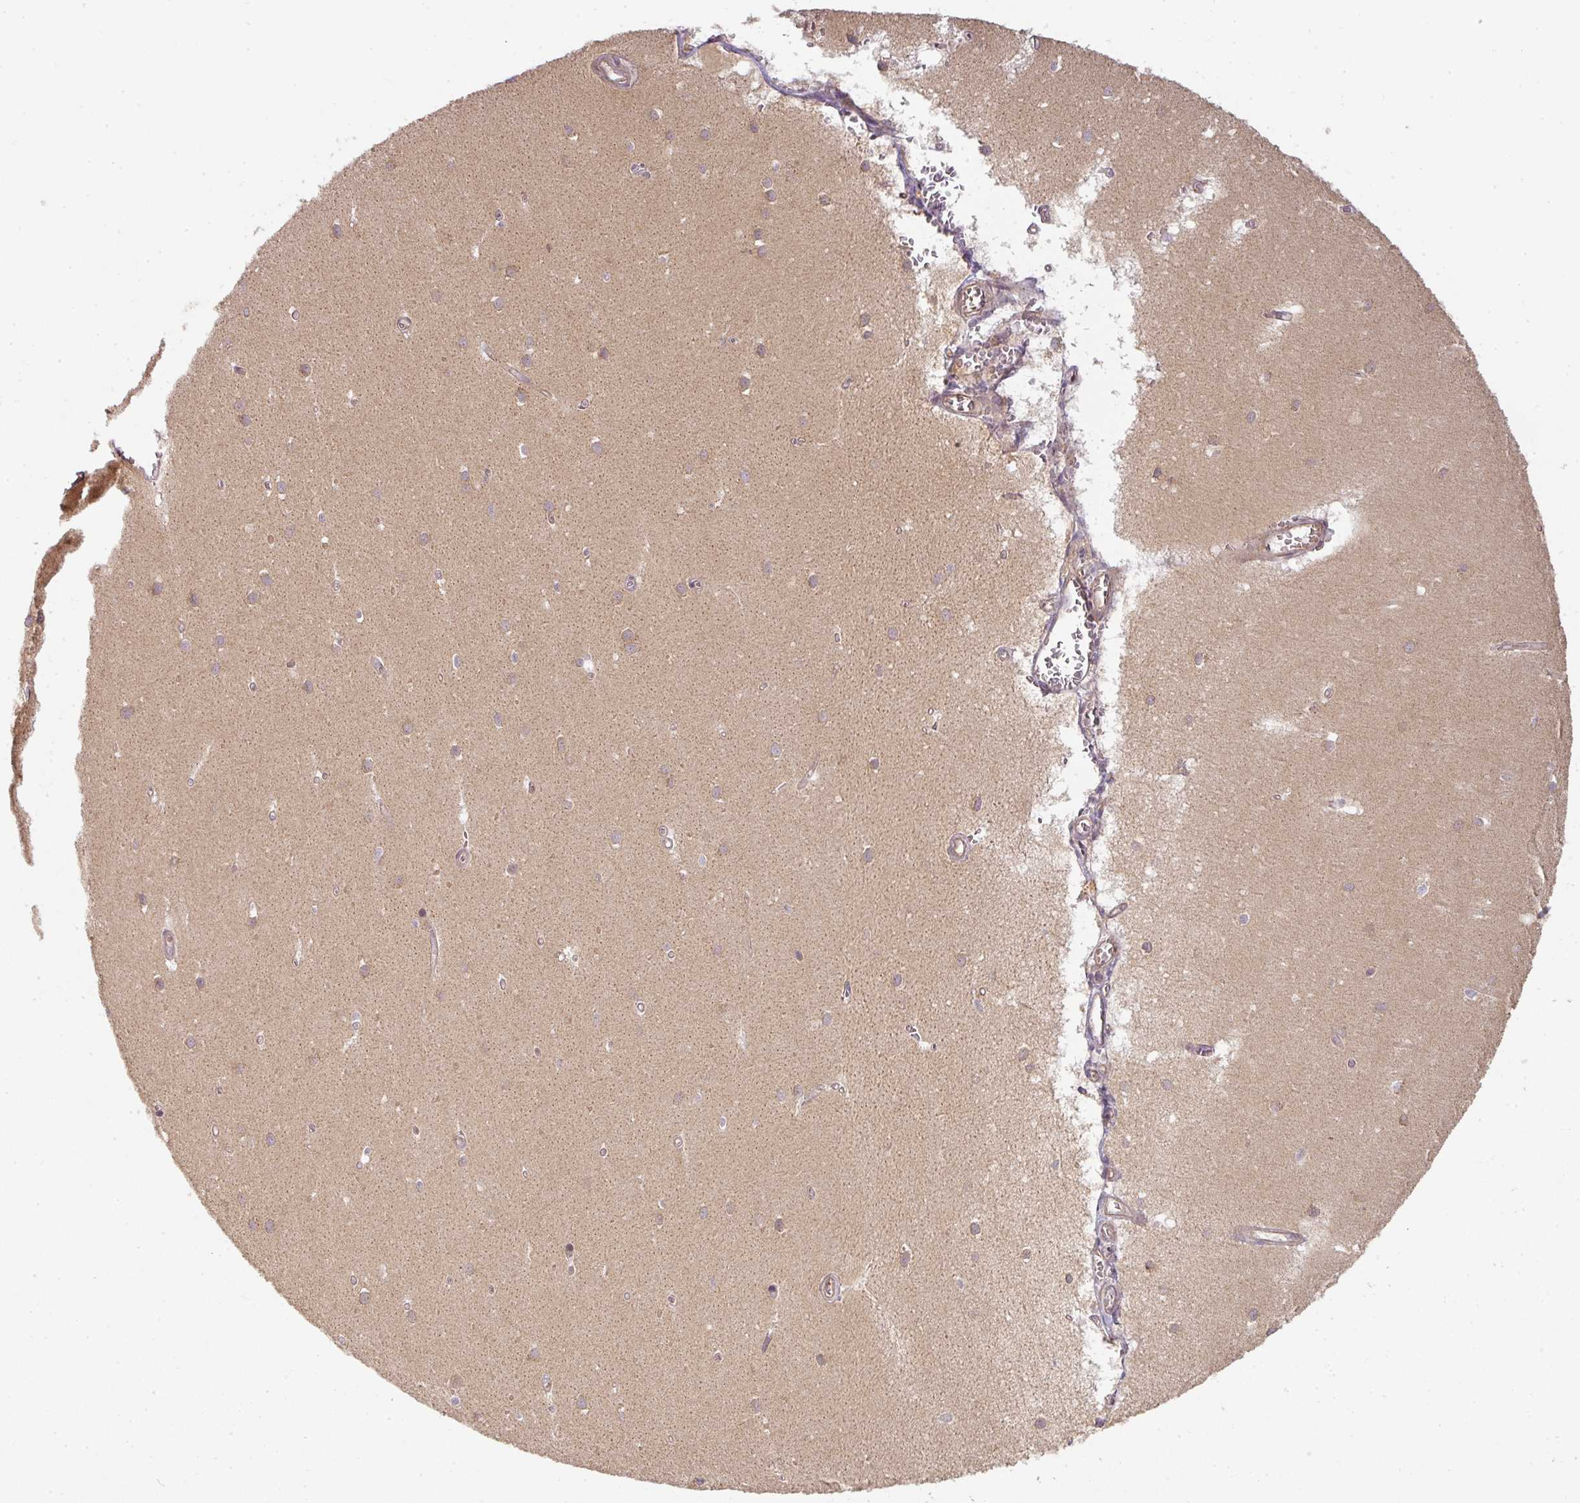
{"staining": {"intensity": "moderate", "quantity": "25%-75%", "location": "cytoplasmic/membranous"}, "tissue": "cerebellum", "cell_type": "Cells in granular layer", "image_type": "normal", "snomed": [{"axis": "morphology", "description": "Normal tissue, NOS"}, {"axis": "topography", "description": "Cerebellum"}], "caption": "Cerebellum stained with a protein marker reveals moderate staining in cells in granular layer.", "gene": "CNOT1", "patient": {"sex": "male", "age": 54}}